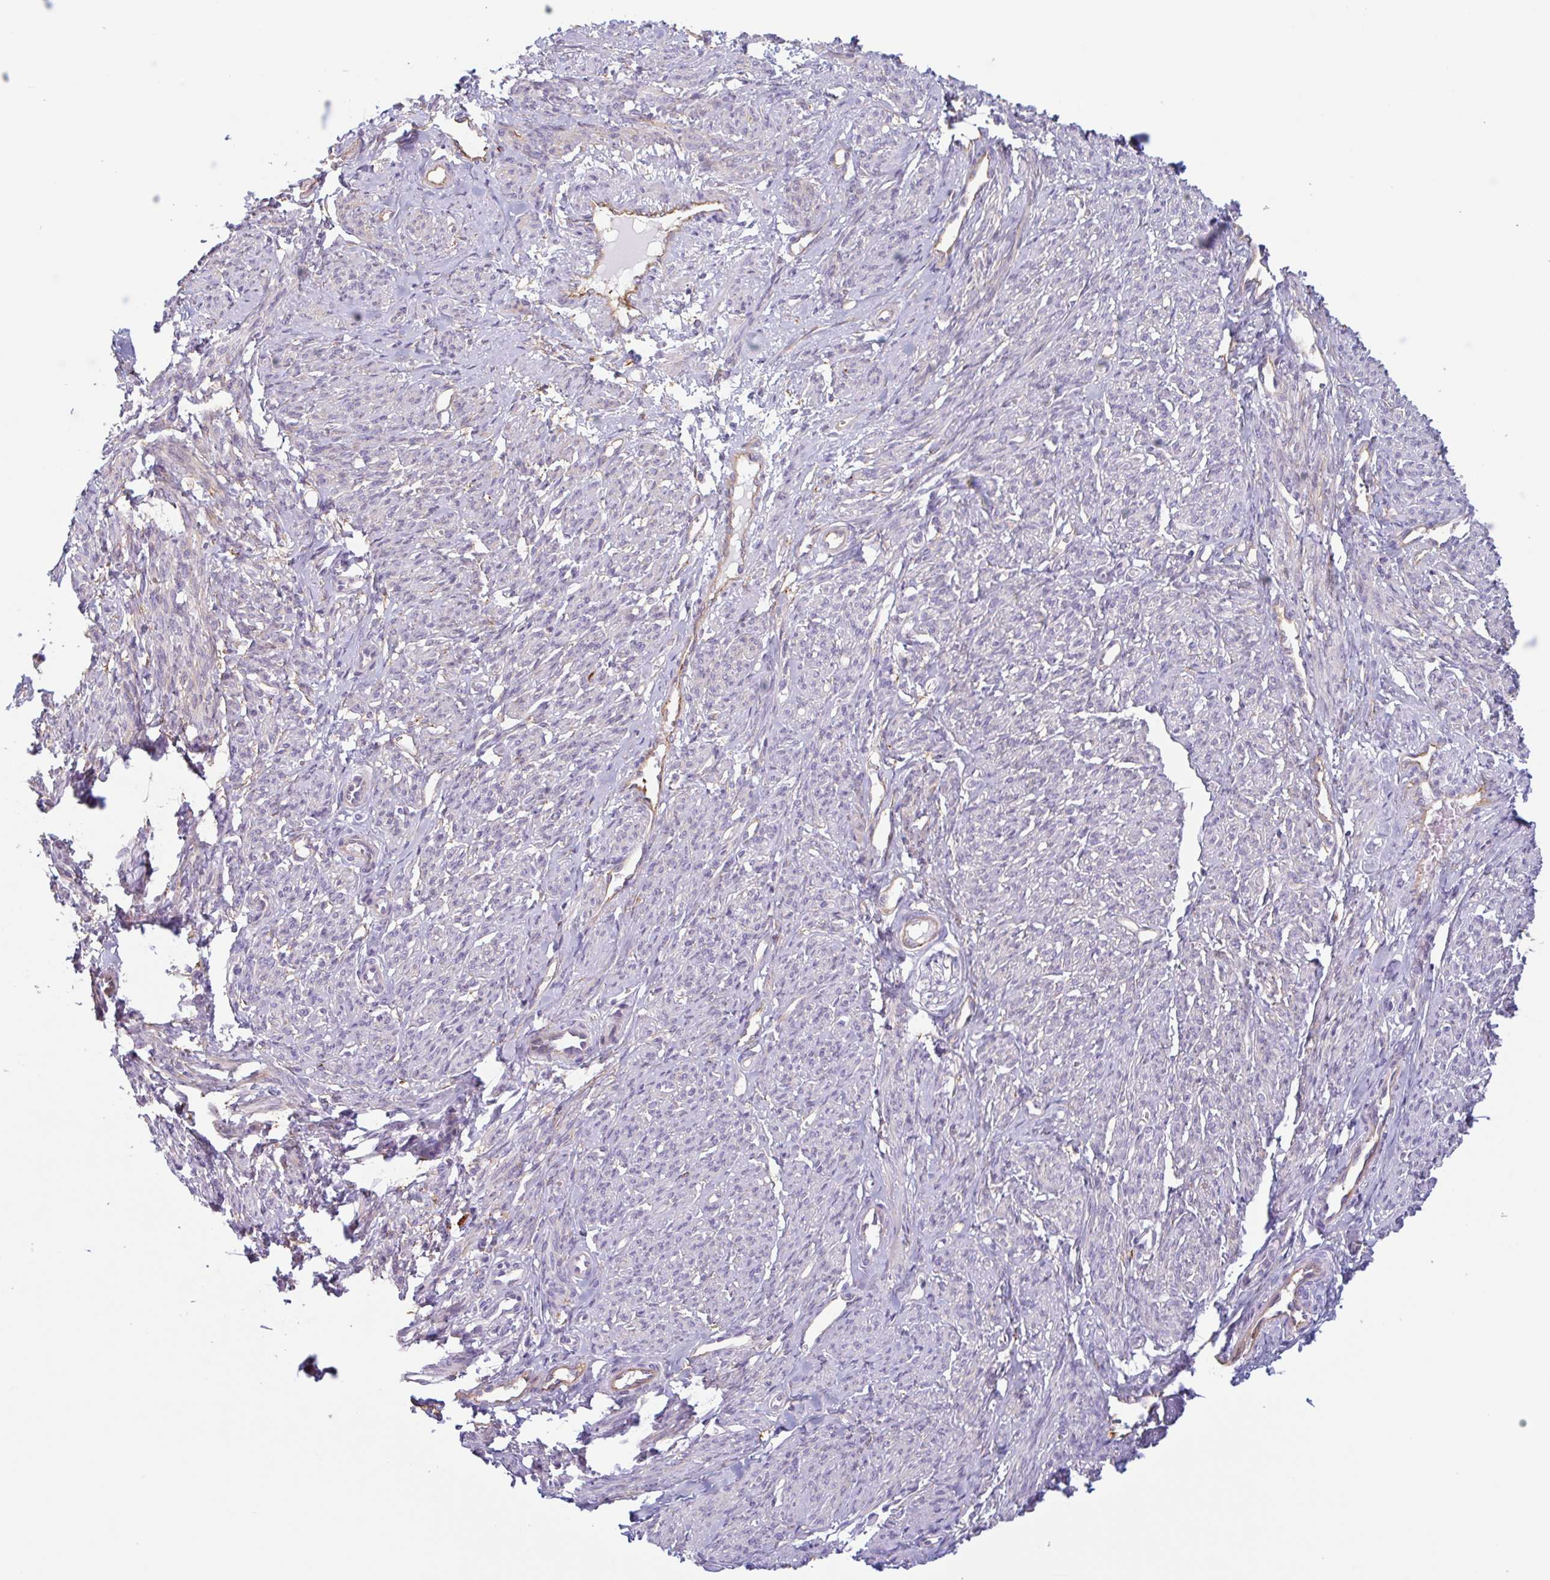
{"staining": {"intensity": "weak", "quantity": "<25%", "location": "cytoplasmic/membranous"}, "tissue": "smooth muscle", "cell_type": "Smooth muscle cells", "image_type": "normal", "snomed": [{"axis": "morphology", "description": "Normal tissue, NOS"}, {"axis": "topography", "description": "Smooth muscle"}], "caption": "Immunohistochemistry (IHC) micrograph of normal smooth muscle: smooth muscle stained with DAB exhibits no significant protein positivity in smooth muscle cells.", "gene": "MYH10", "patient": {"sex": "female", "age": 65}}